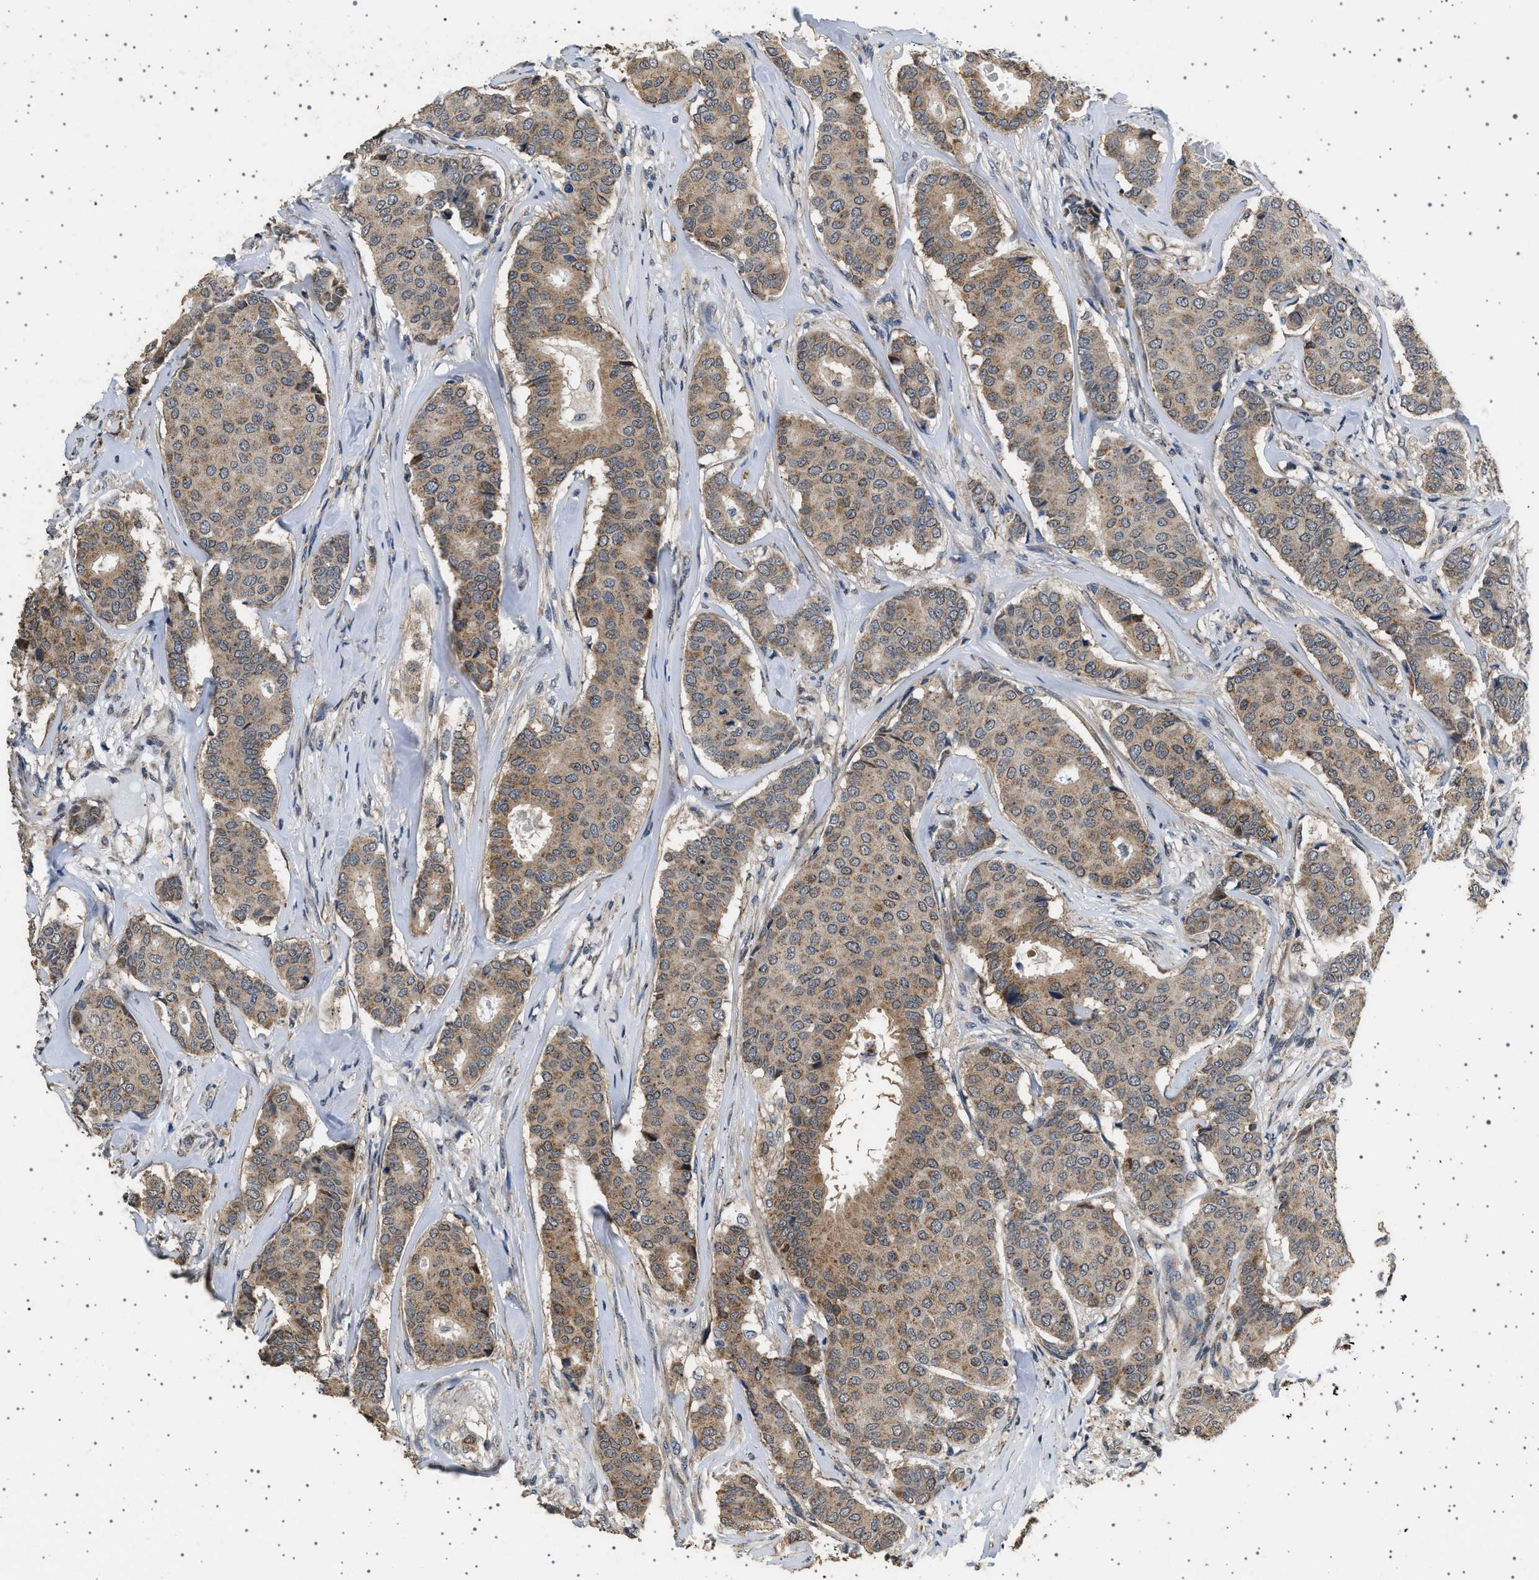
{"staining": {"intensity": "moderate", "quantity": ">75%", "location": "cytoplasmic/membranous"}, "tissue": "breast cancer", "cell_type": "Tumor cells", "image_type": "cancer", "snomed": [{"axis": "morphology", "description": "Duct carcinoma"}, {"axis": "topography", "description": "Breast"}], "caption": "Approximately >75% of tumor cells in human breast cancer (infiltrating ductal carcinoma) exhibit moderate cytoplasmic/membranous protein positivity as visualized by brown immunohistochemical staining.", "gene": "KCNA4", "patient": {"sex": "female", "age": 75}}